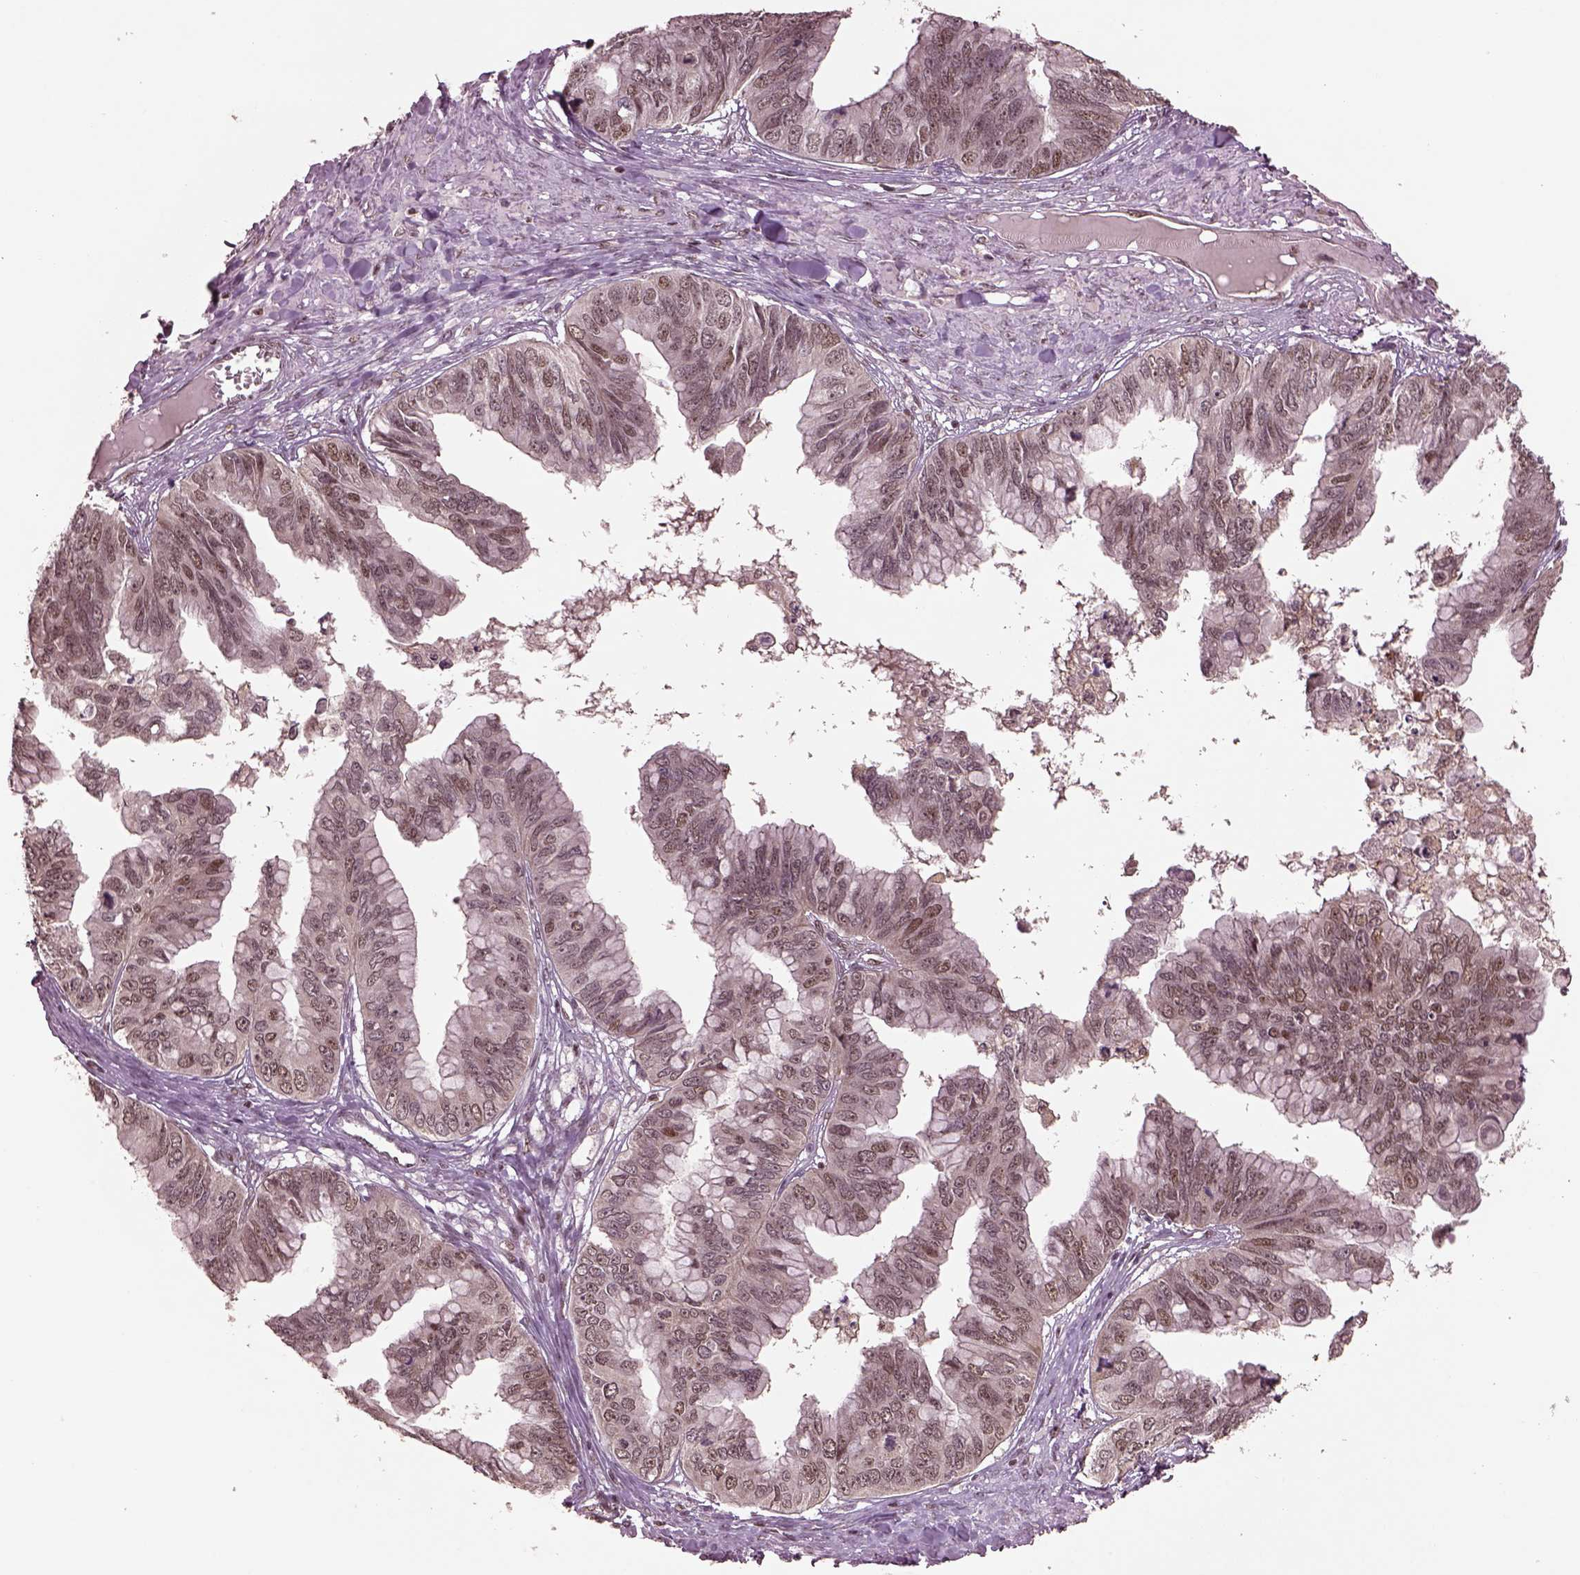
{"staining": {"intensity": "moderate", "quantity": ">75%", "location": "nuclear"}, "tissue": "ovarian cancer", "cell_type": "Tumor cells", "image_type": "cancer", "snomed": [{"axis": "morphology", "description": "Cystadenocarcinoma, mucinous, NOS"}, {"axis": "topography", "description": "Ovary"}], "caption": "Immunohistochemical staining of ovarian cancer displays medium levels of moderate nuclear expression in approximately >75% of tumor cells. Nuclei are stained in blue.", "gene": "BRD9", "patient": {"sex": "female", "age": 76}}